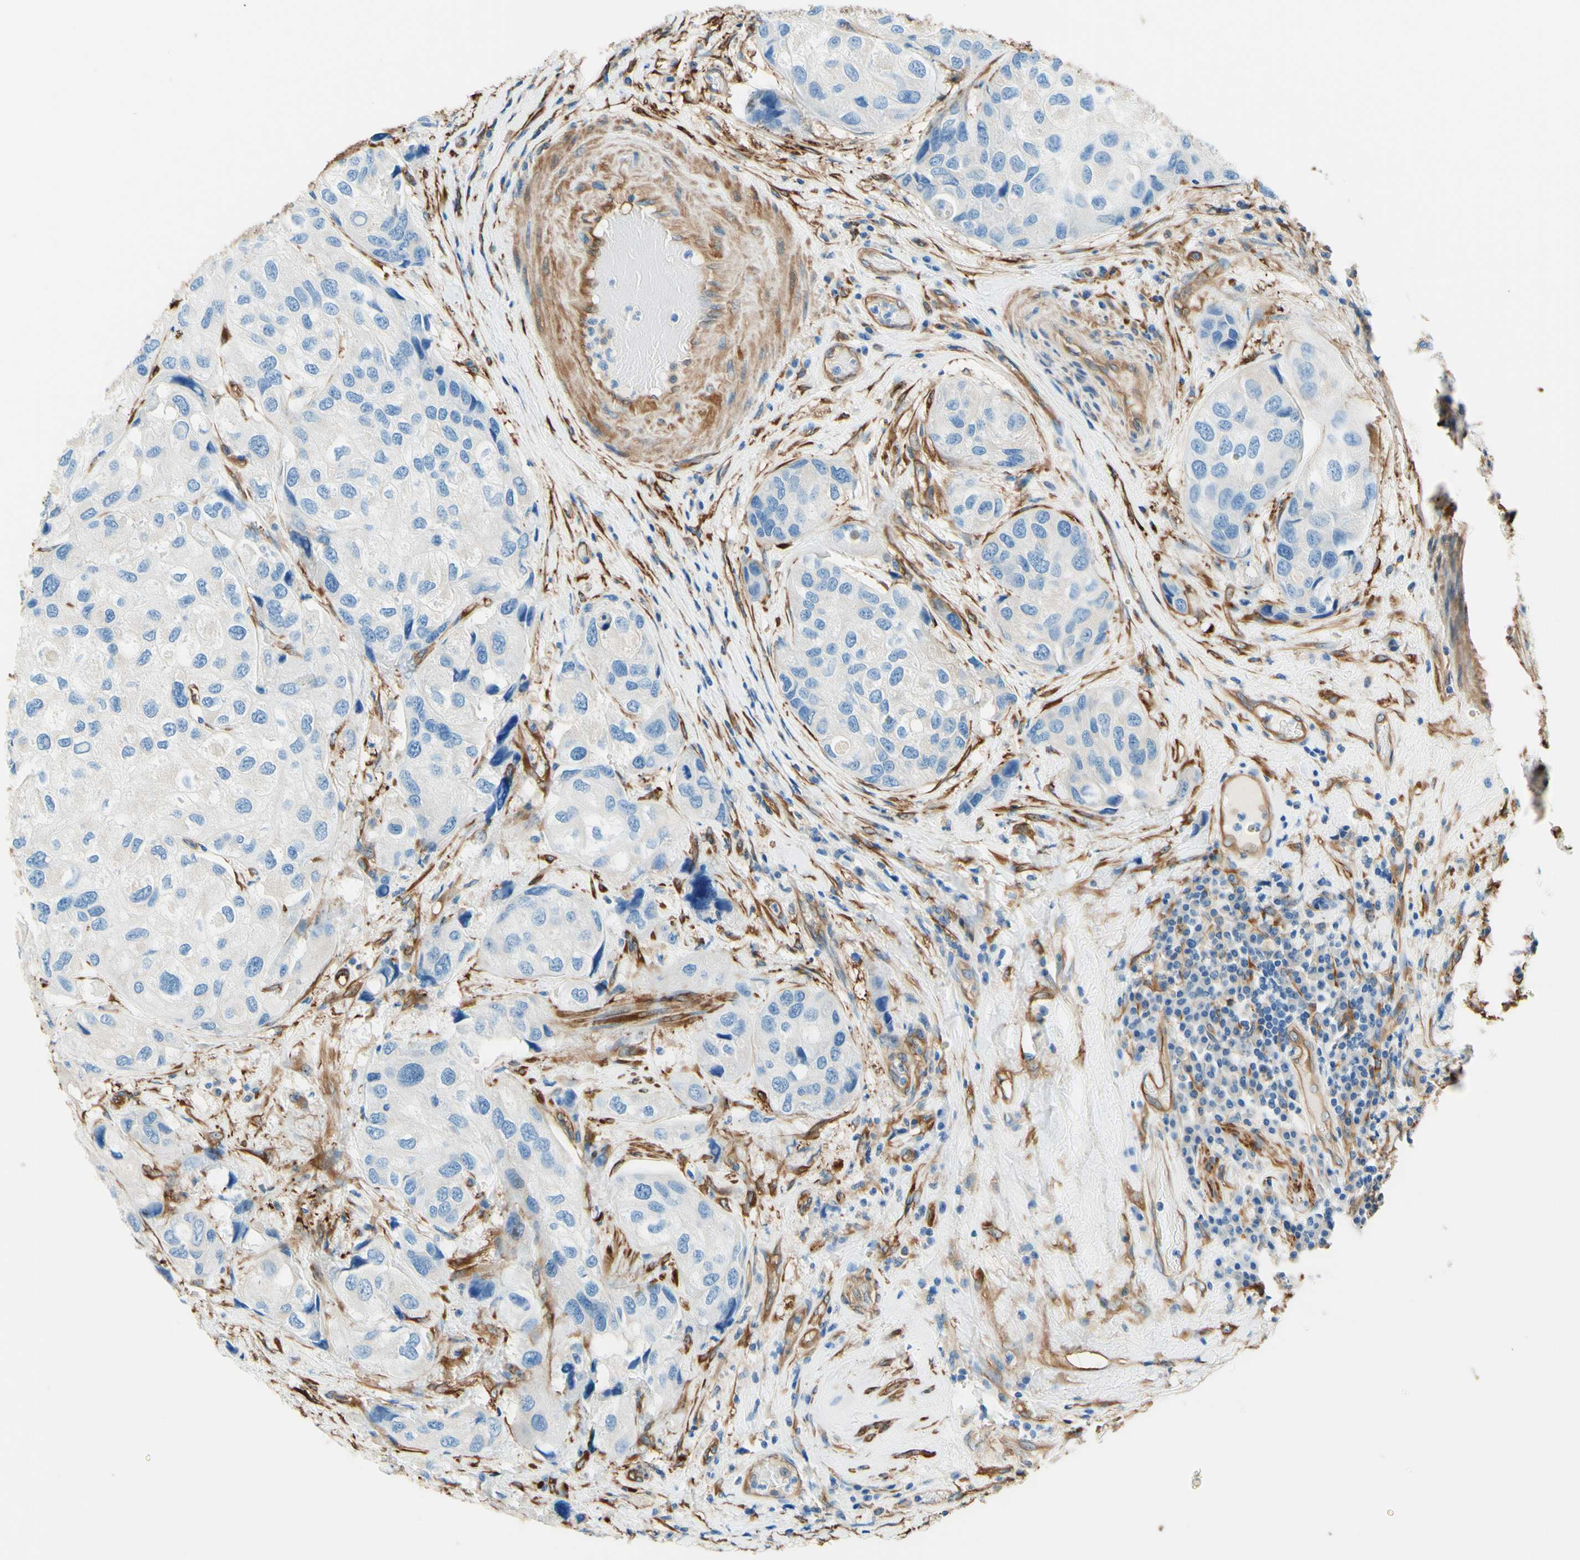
{"staining": {"intensity": "negative", "quantity": "none", "location": "none"}, "tissue": "urothelial cancer", "cell_type": "Tumor cells", "image_type": "cancer", "snomed": [{"axis": "morphology", "description": "Urothelial carcinoma, High grade"}, {"axis": "topography", "description": "Urinary bladder"}], "caption": "Urothelial cancer was stained to show a protein in brown. There is no significant expression in tumor cells.", "gene": "DPYSL3", "patient": {"sex": "female", "age": 64}}